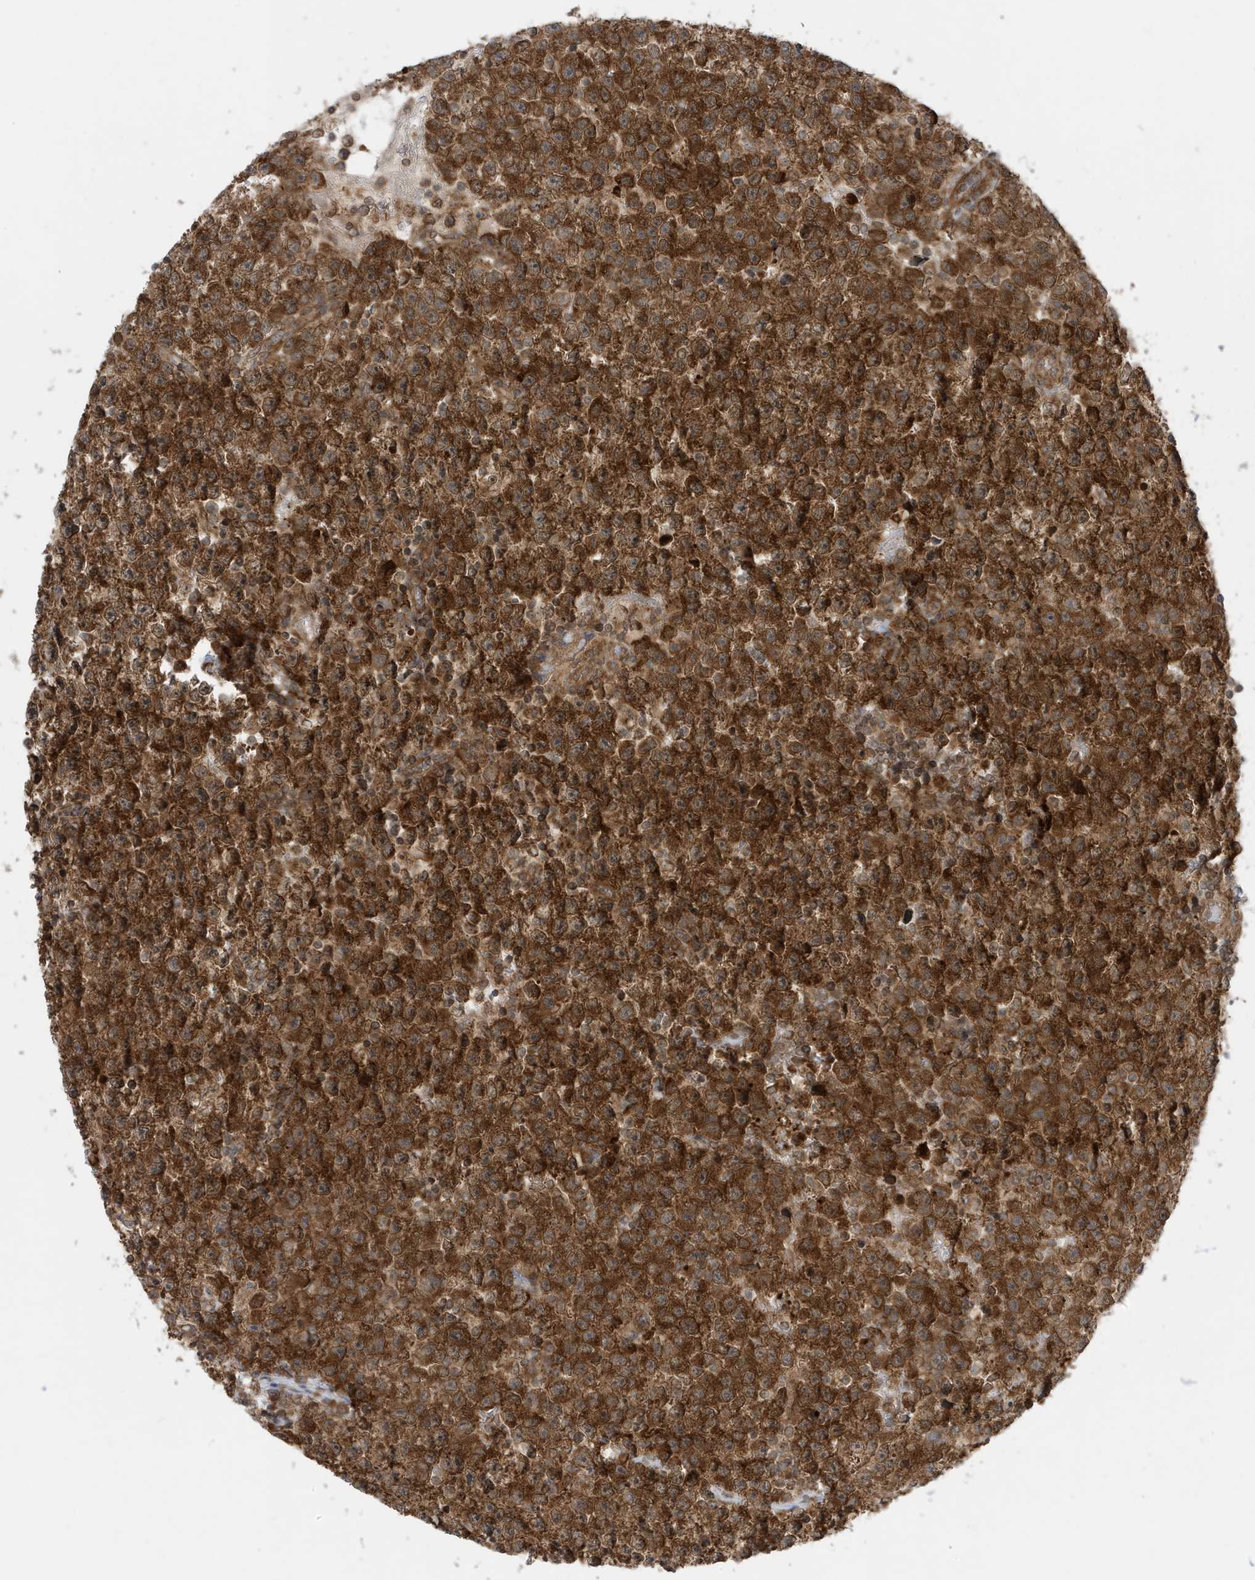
{"staining": {"intensity": "strong", "quantity": ">75%", "location": "cytoplasmic/membranous"}, "tissue": "testis cancer", "cell_type": "Tumor cells", "image_type": "cancer", "snomed": [{"axis": "morphology", "description": "Seminoma, NOS"}, {"axis": "topography", "description": "Testis"}], "caption": "Testis cancer stained with immunohistochemistry (IHC) reveals strong cytoplasmic/membranous expression in about >75% of tumor cells. The staining was performed using DAB (3,3'-diaminobenzidine), with brown indicating positive protein expression. Nuclei are stained blue with hematoxylin.", "gene": "DHX36", "patient": {"sex": "male", "age": 22}}